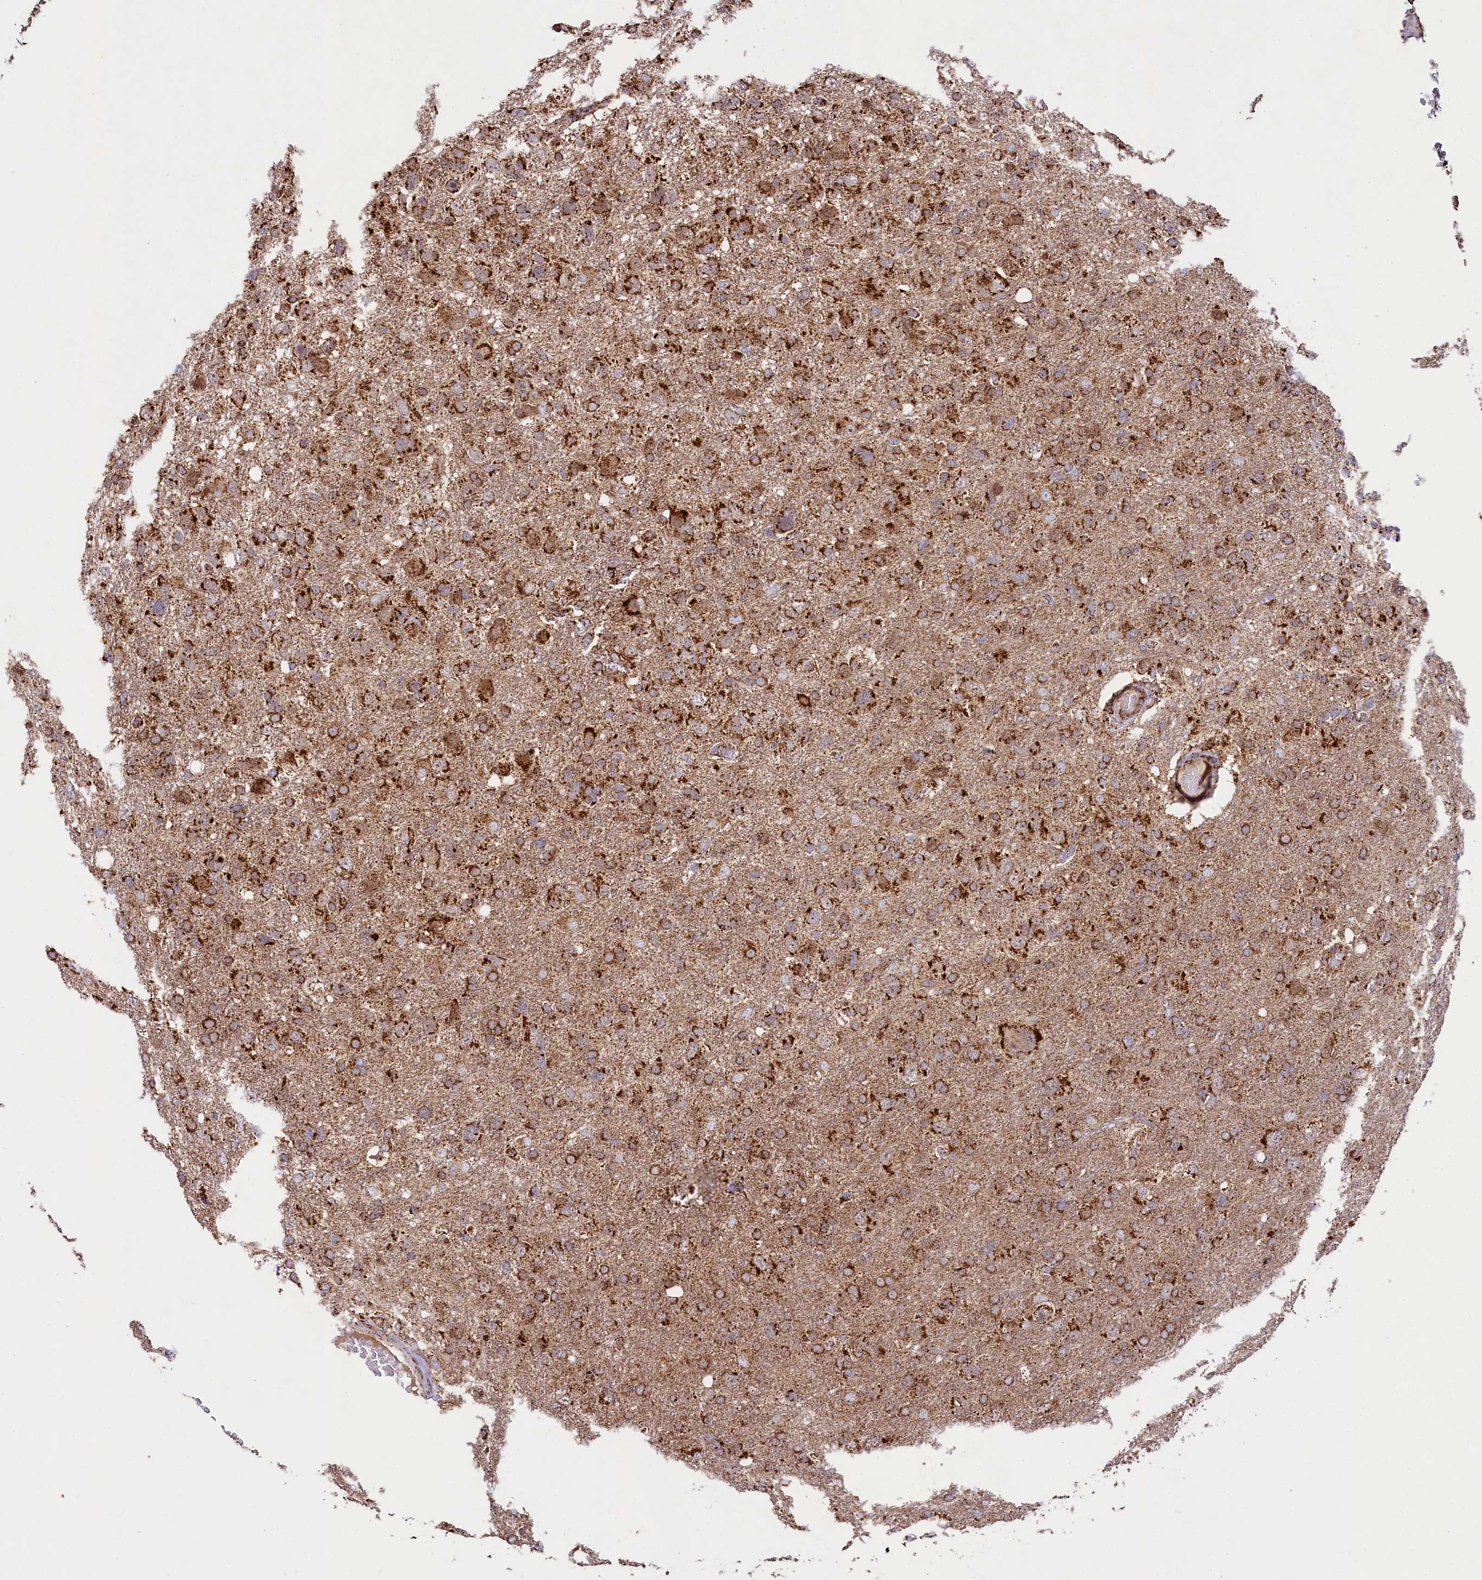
{"staining": {"intensity": "strong", "quantity": ">75%", "location": "cytoplasmic/membranous"}, "tissue": "glioma", "cell_type": "Tumor cells", "image_type": "cancer", "snomed": [{"axis": "morphology", "description": "Glioma, malignant, High grade"}, {"axis": "topography", "description": "Brain"}], "caption": "Protein analysis of malignant glioma (high-grade) tissue displays strong cytoplasmic/membranous staining in approximately >75% of tumor cells. (DAB = brown stain, brightfield microscopy at high magnification).", "gene": "CLYBL", "patient": {"sex": "male", "age": 61}}